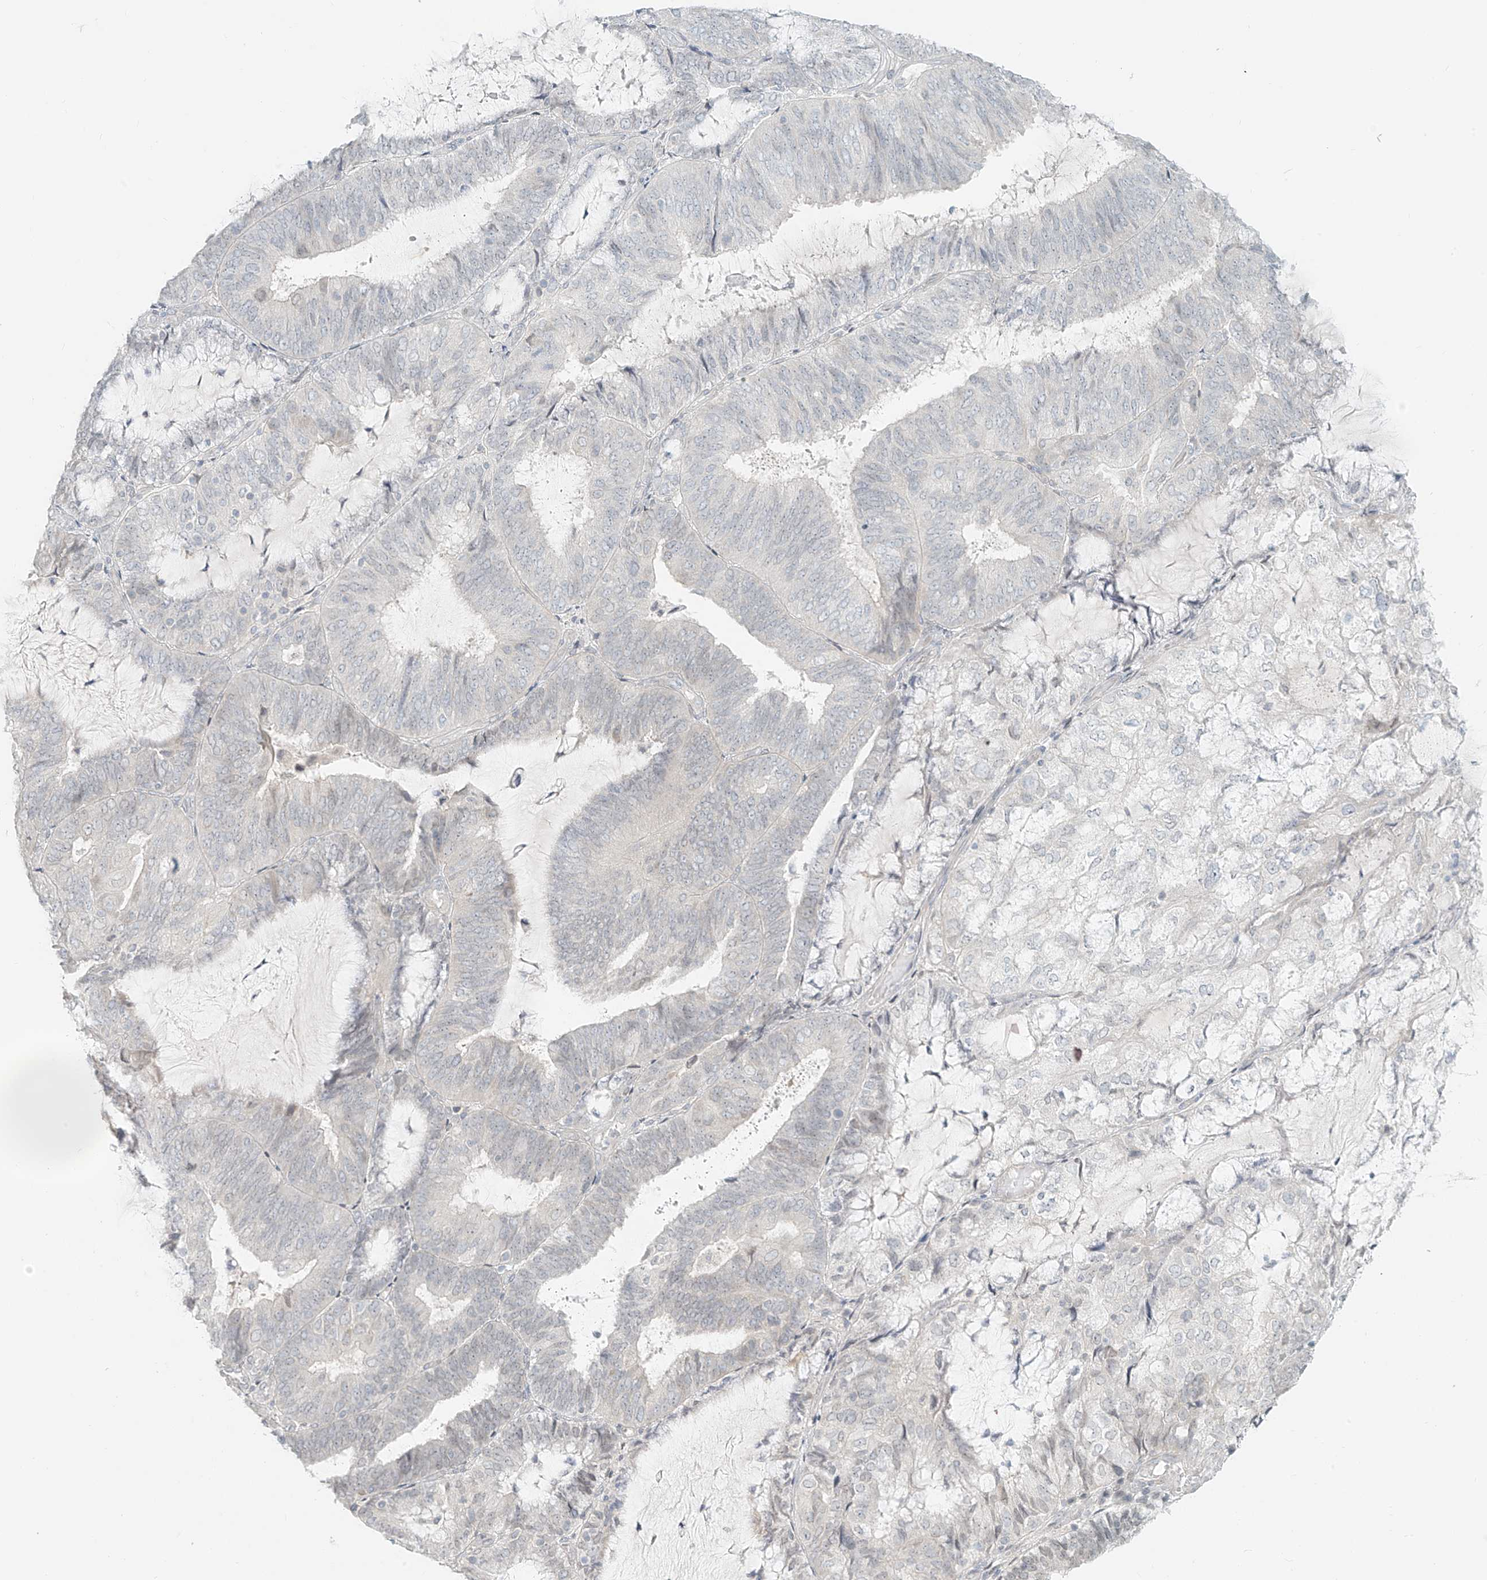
{"staining": {"intensity": "negative", "quantity": "none", "location": "none"}, "tissue": "endometrial cancer", "cell_type": "Tumor cells", "image_type": "cancer", "snomed": [{"axis": "morphology", "description": "Adenocarcinoma, NOS"}, {"axis": "topography", "description": "Endometrium"}], "caption": "This is a histopathology image of immunohistochemistry (IHC) staining of endometrial adenocarcinoma, which shows no expression in tumor cells. (Immunohistochemistry (ihc), brightfield microscopy, high magnification).", "gene": "OSBPL7", "patient": {"sex": "female", "age": 81}}